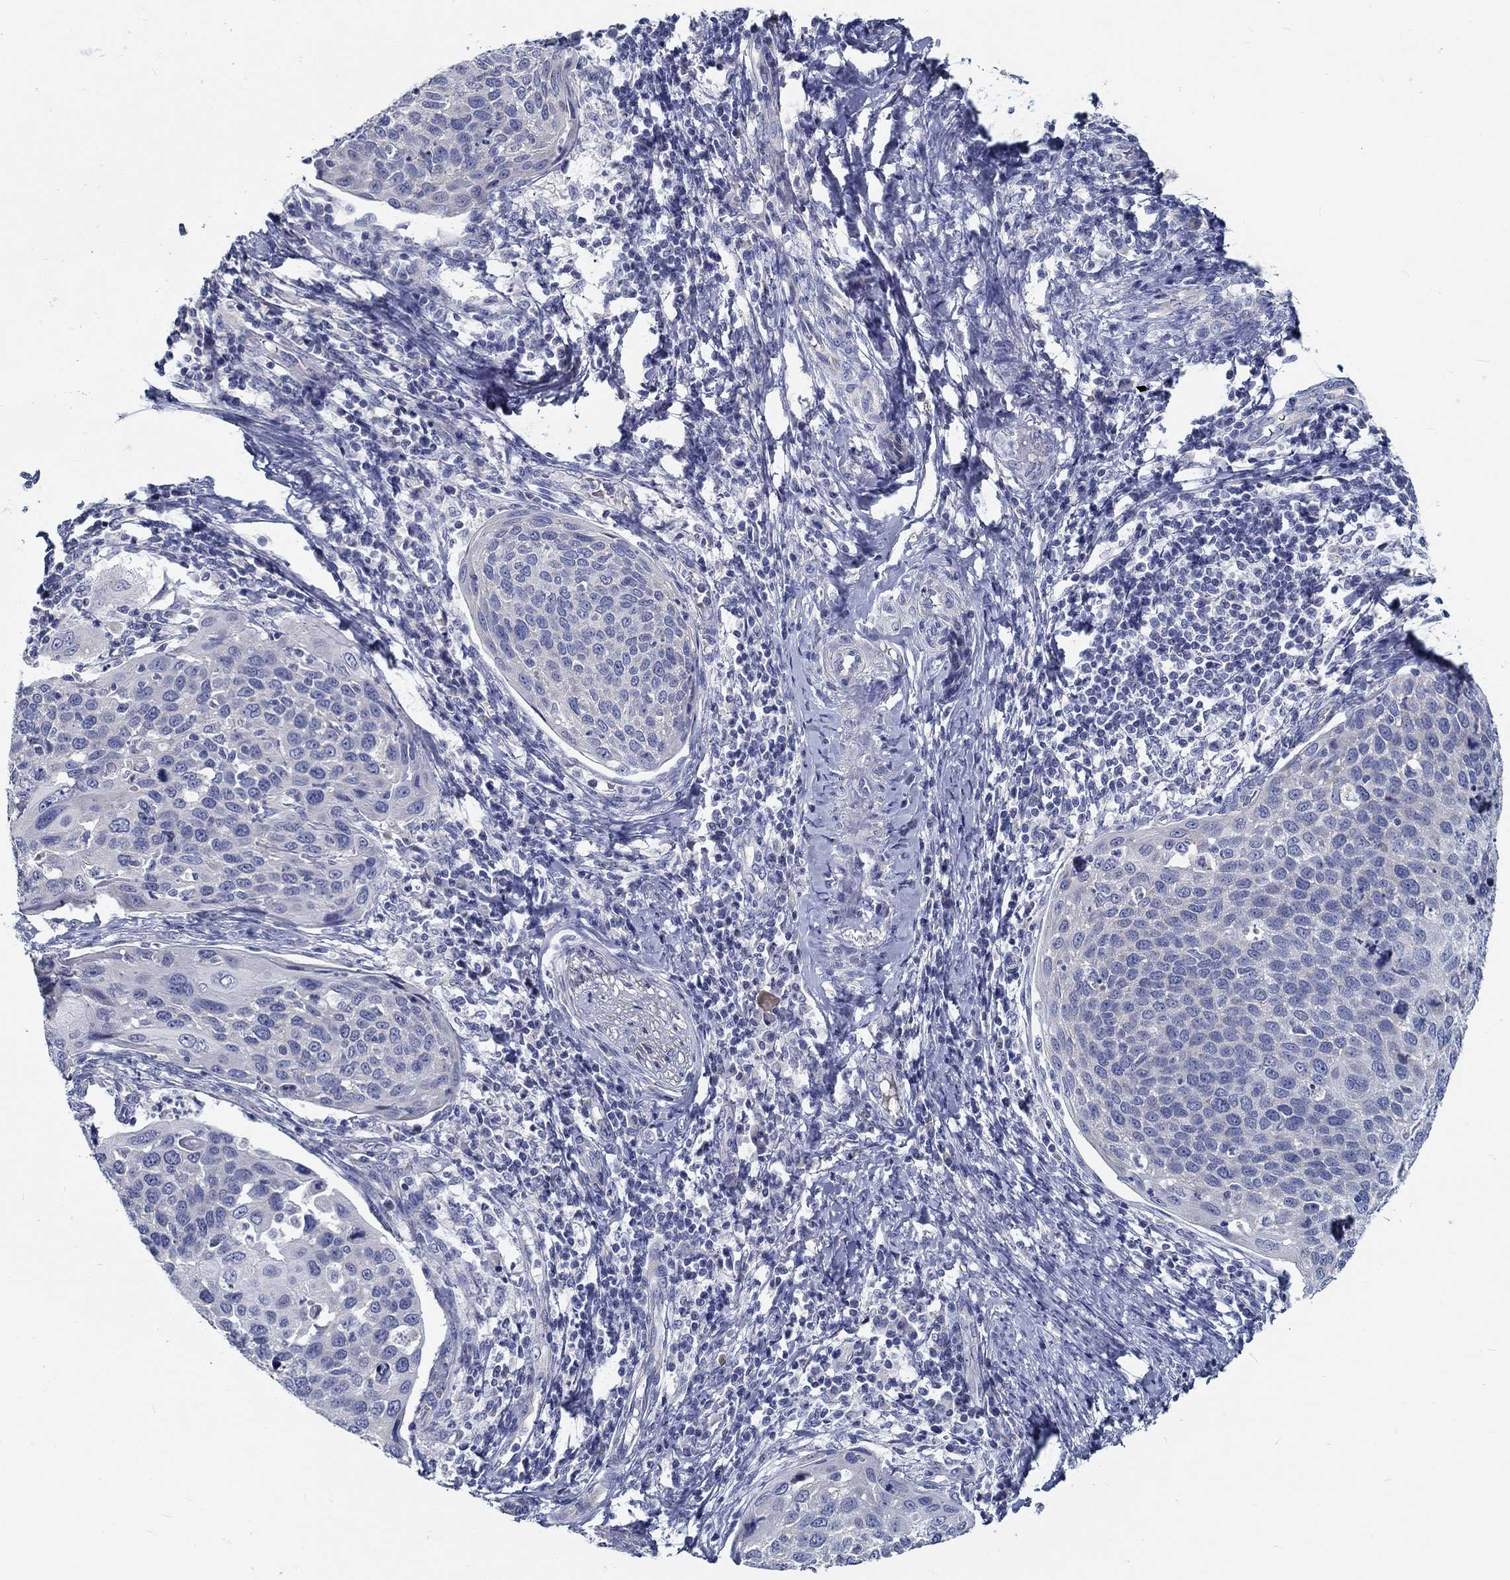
{"staining": {"intensity": "negative", "quantity": "none", "location": "none"}, "tissue": "cervical cancer", "cell_type": "Tumor cells", "image_type": "cancer", "snomed": [{"axis": "morphology", "description": "Squamous cell carcinoma, NOS"}, {"axis": "topography", "description": "Cervix"}], "caption": "High power microscopy image of an IHC image of cervical cancer, revealing no significant positivity in tumor cells.", "gene": "MYBPC1", "patient": {"sex": "female", "age": 54}}